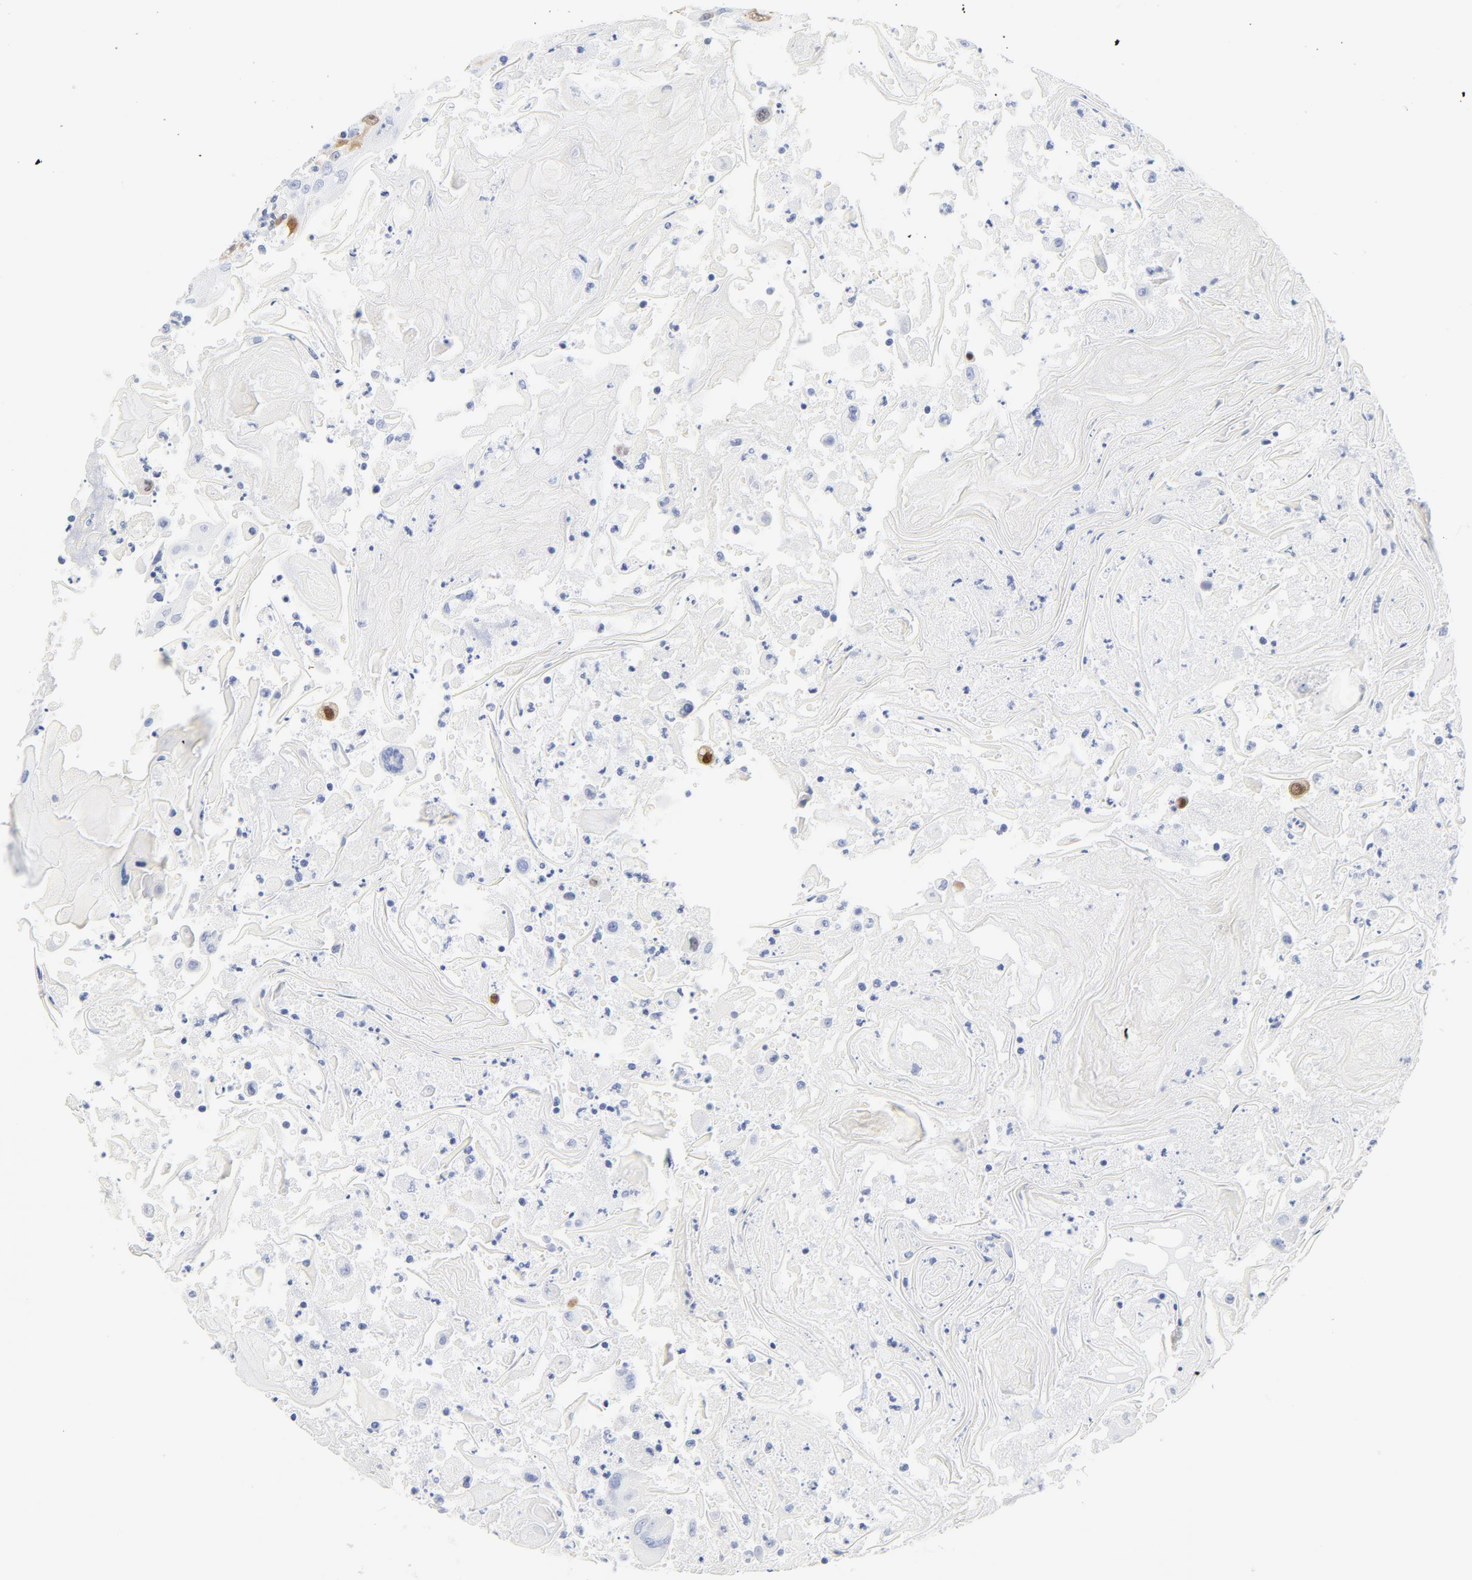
{"staining": {"intensity": "moderate", "quantity": "25%-75%", "location": "cytoplasmic/membranous,nuclear"}, "tissue": "head and neck cancer", "cell_type": "Tumor cells", "image_type": "cancer", "snomed": [{"axis": "morphology", "description": "Squamous cell carcinoma, NOS"}, {"axis": "topography", "description": "Oral tissue"}, {"axis": "topography", "description": "Head-Neck"}], "caption": "Immunohistochemistry (IHC) histopathology image of neoplastic tissue: human head and neck cancer (squamous cell carcinoma) stained using immunohistochemistry reveals medium levels of moderate protein expression localized specifically in the cytoplasmic/membranous and nuclear of tumor cells, appearing as a cytoplasmic/membranous and nuclear brown color.", "gene": "CDC20", "patient": {"sex": "female", "age": 76}}